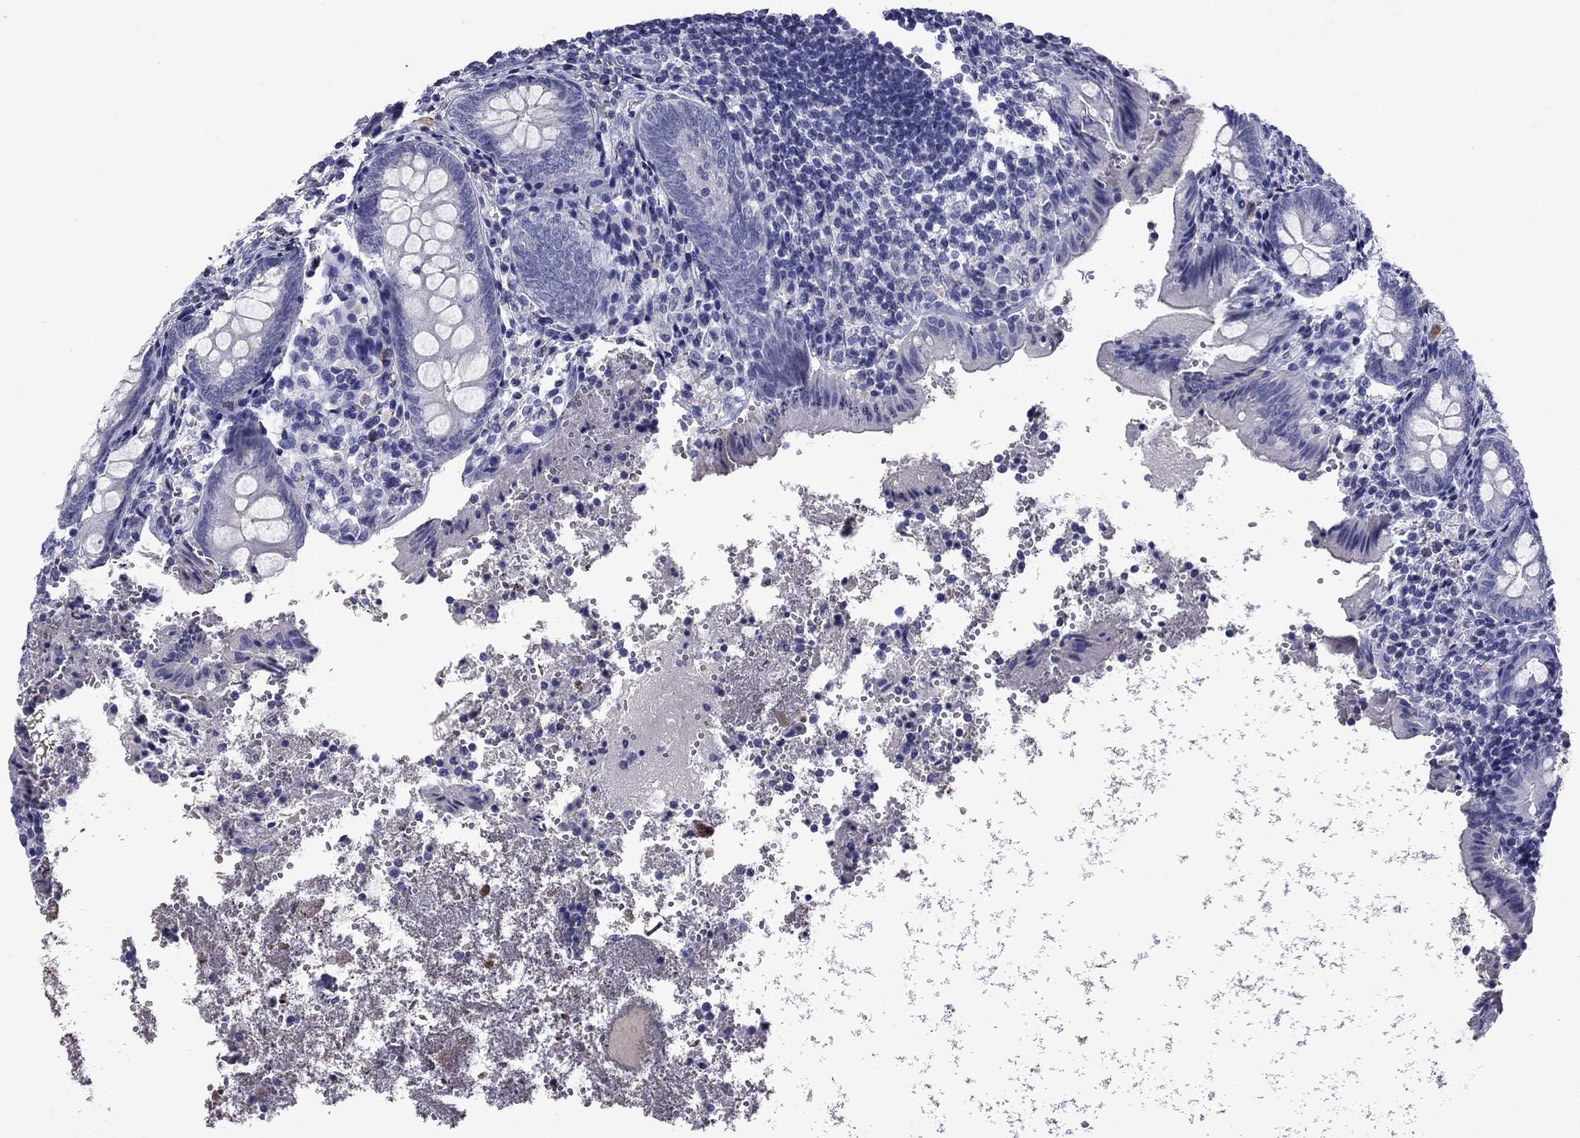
{"staining": {"intensity": "negative", "quantity": "none", "location": "none"}, "tissue": "appendix", "cell_type": "Glandular cells", "image_type": "normal", "snomed": [{"axis": "morphology", "description": "Normal tissue, NOS"}, {"axis": "topography", "description": "Appendix"}], "caption": "High power microscopy histopathology image of an immunohistochemistry (IHC) histopathology image of normal appendix, revealing no significant staining in glandular cells. Nuclei are stained in blue.", "gene": "CFAP119", "patient": {"sex": "female", "age": 23}}